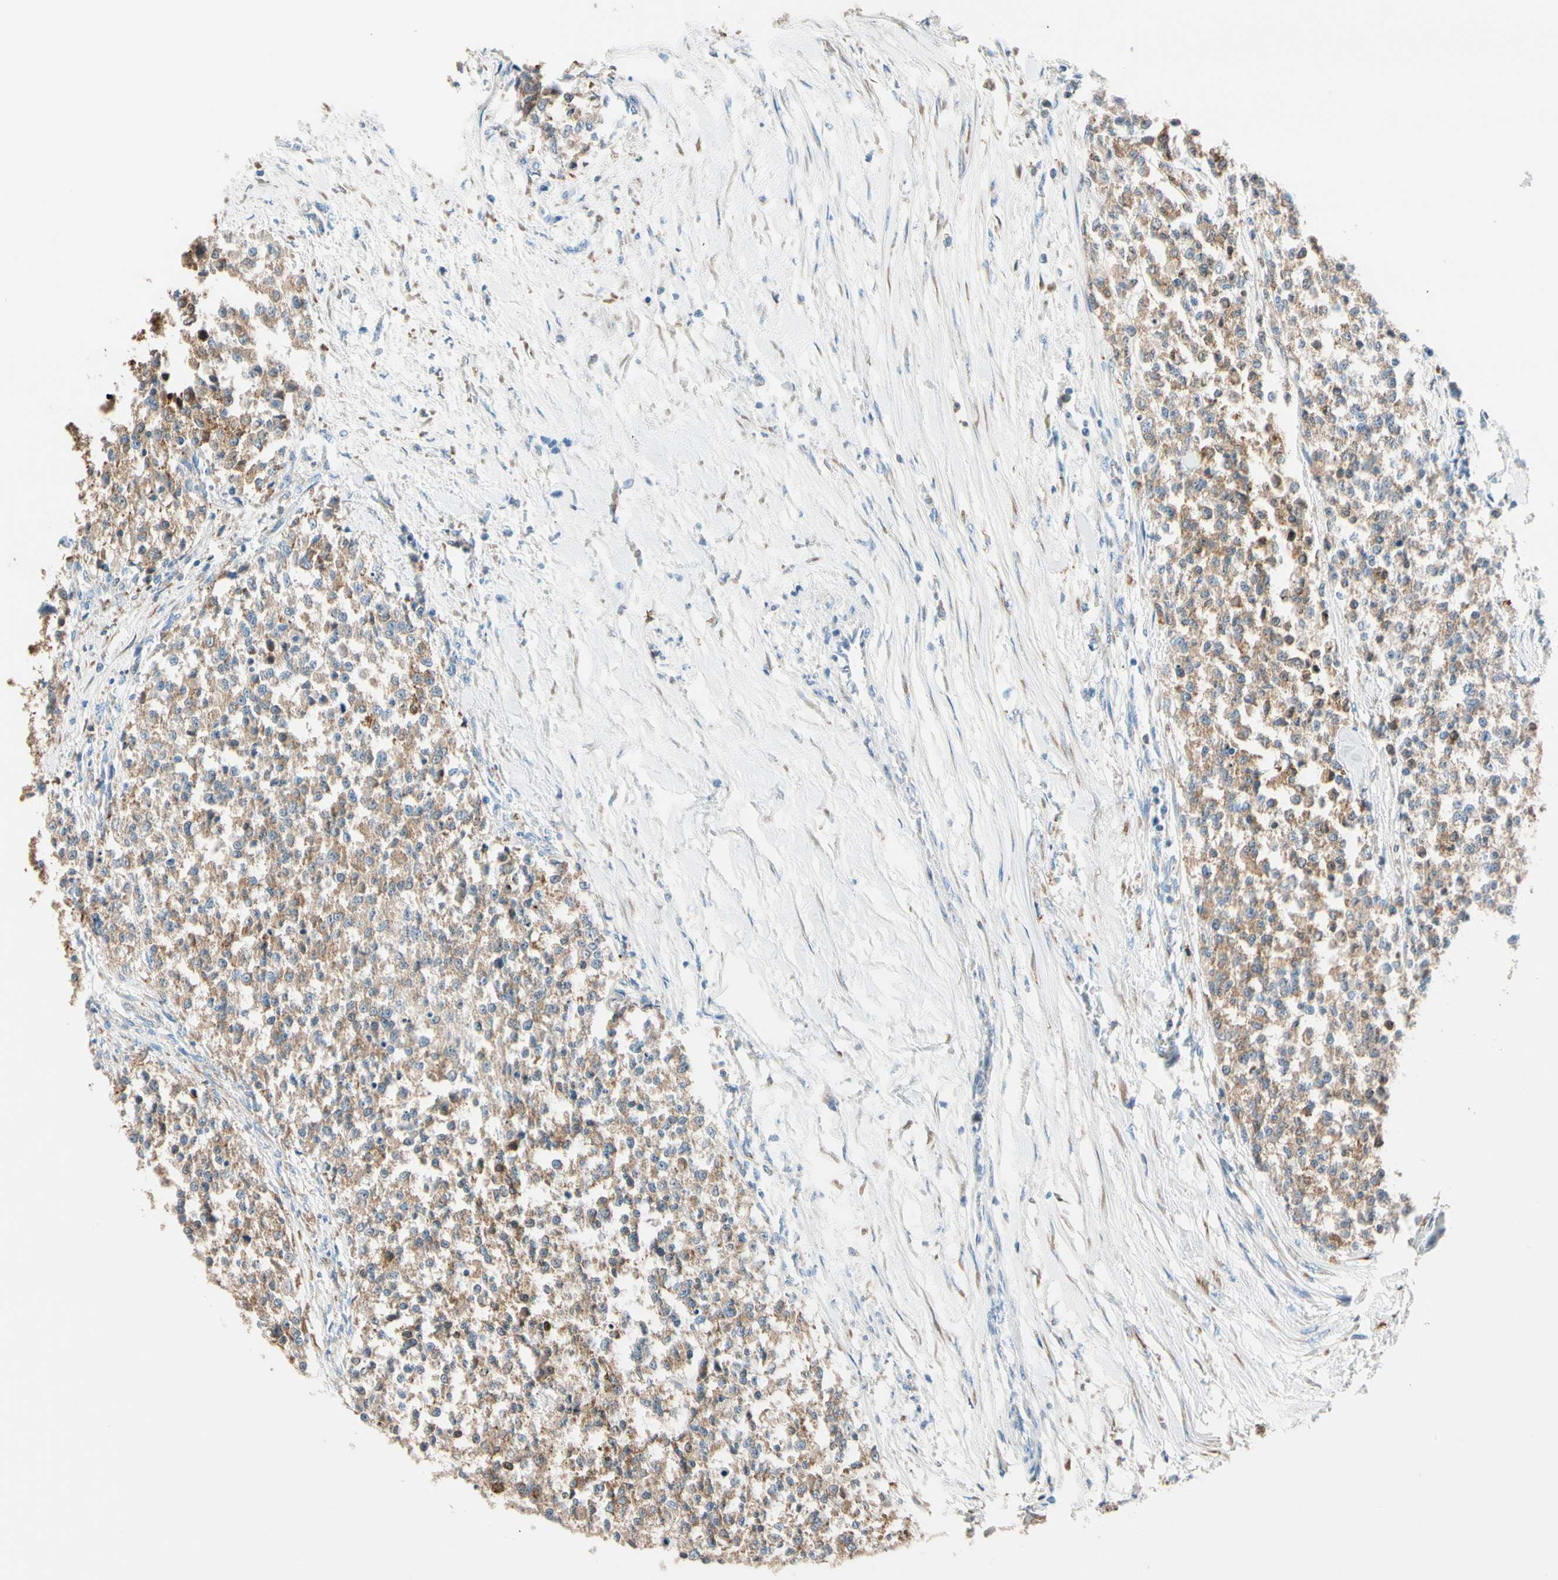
{"staining": {"intensity": "weak", "quantity": "25%-75%", "location": "cytoplasmic/membranous"}, "tissue": "testis cancer", "cell_type": "Tumor cells", "image_type": "cancer", "snomed": [{"axis": "morphology", "description": "Seminoma, NOS"}, {"axis": "topography", "description": "Testis"}], "caption": "Weak cytoplasmic/membranous expression for a protein is appreciated in about 25%-75% of tumor cells of seminoma (testis) using IHC.", "gene": "LRPAP1", "patient": {"sex": "male", "age": 59}}